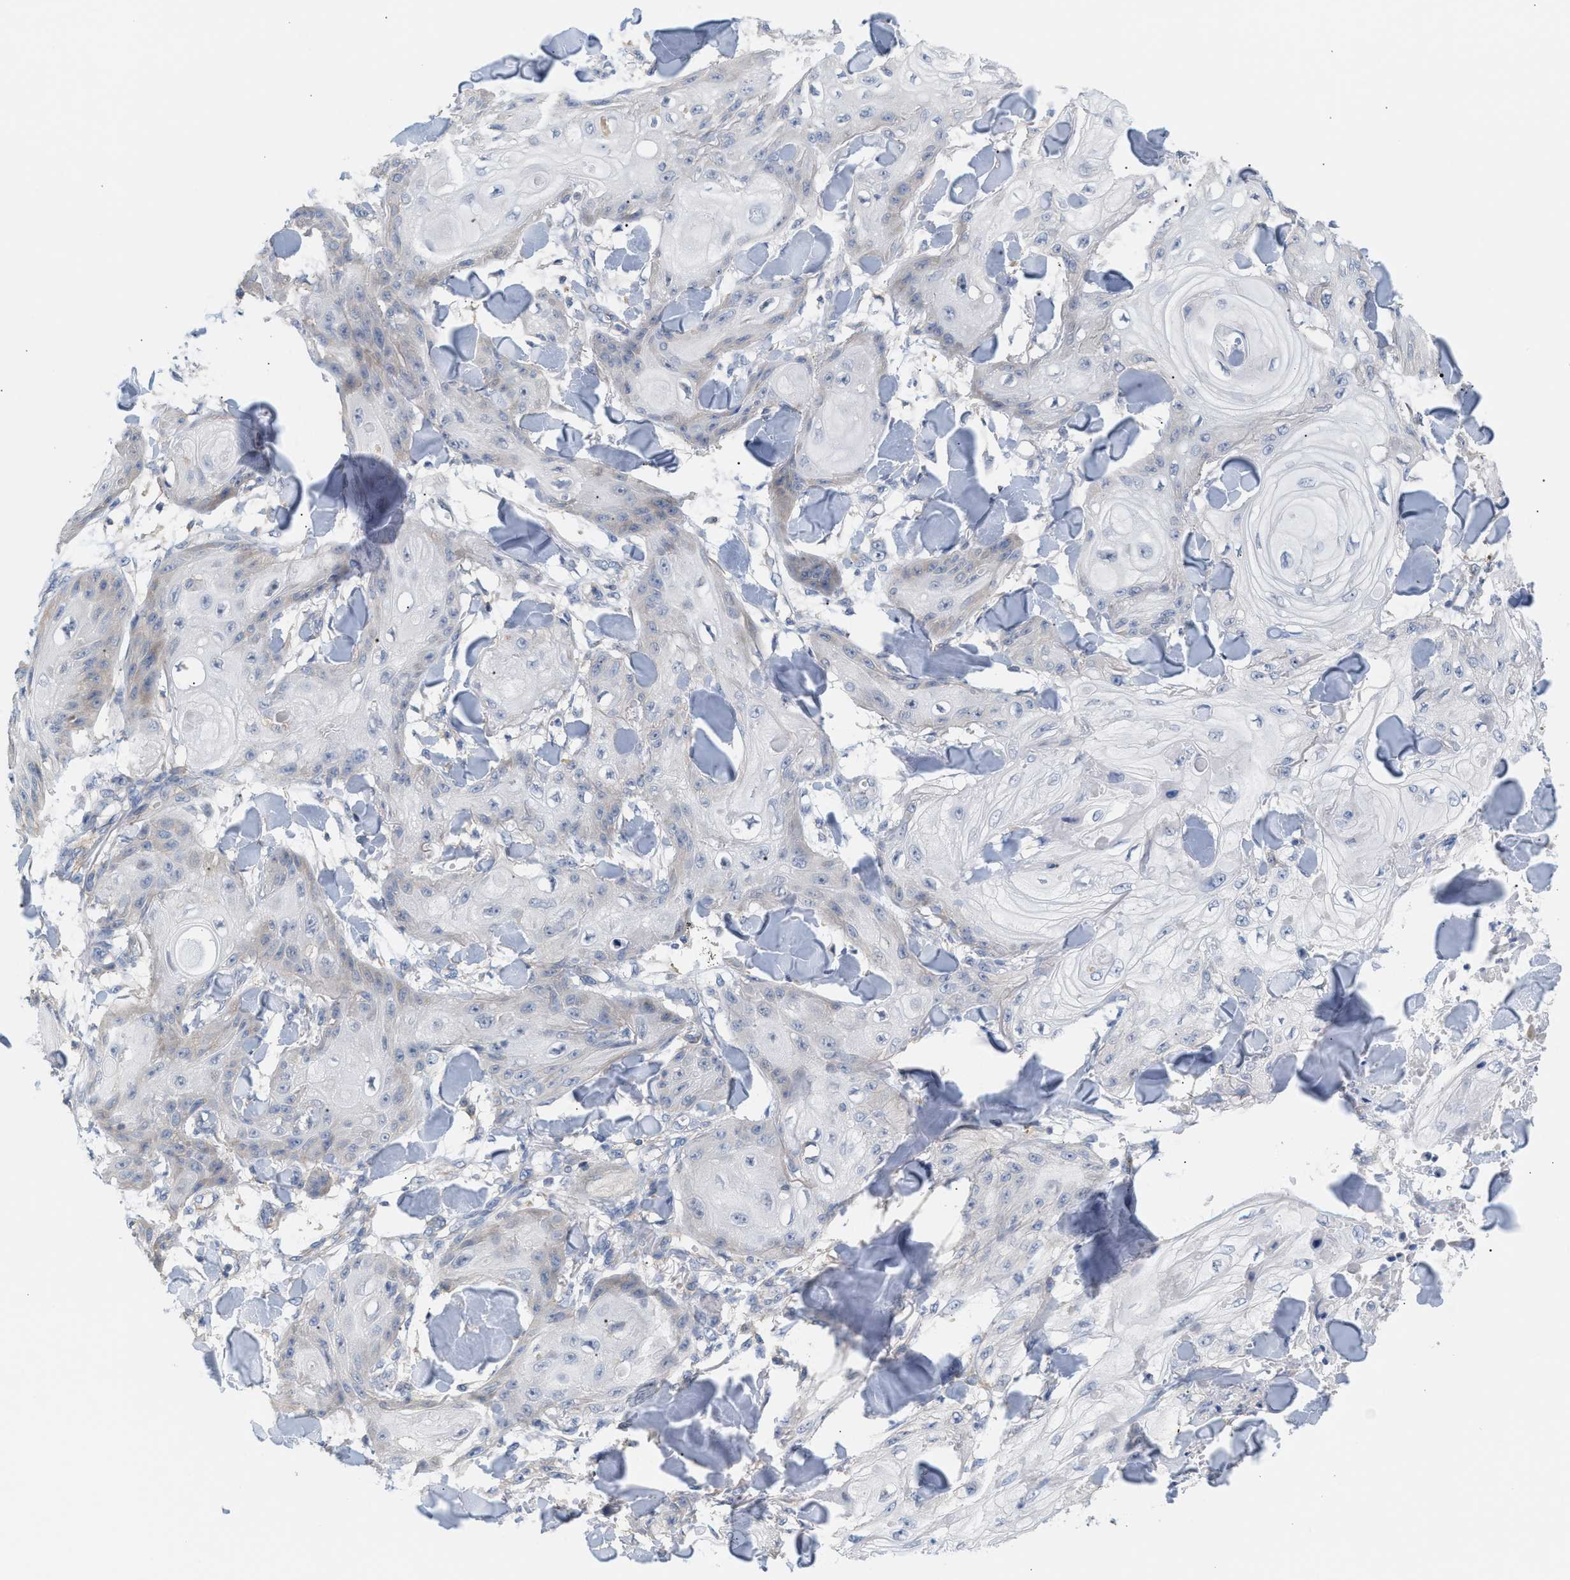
{"staining": {"intensity": "negative", "quantity": "none", "location": "none"}, "tissue": "skin cancer", "cell_type": "Tumor cells", "image_type": "cancer", "snomed": [{"axis": "morphology", "description": "Squamous cell carcinoma, NOS"}, {"axis": "topography", "description": "Skin"}], "caption": "Immunohistochemical staining of human skin squamous cell carcinoma exhibits no significant staining in tumor cells.", "gene": "LRCH1", "patient": {"sex": "male", "age": 74}}